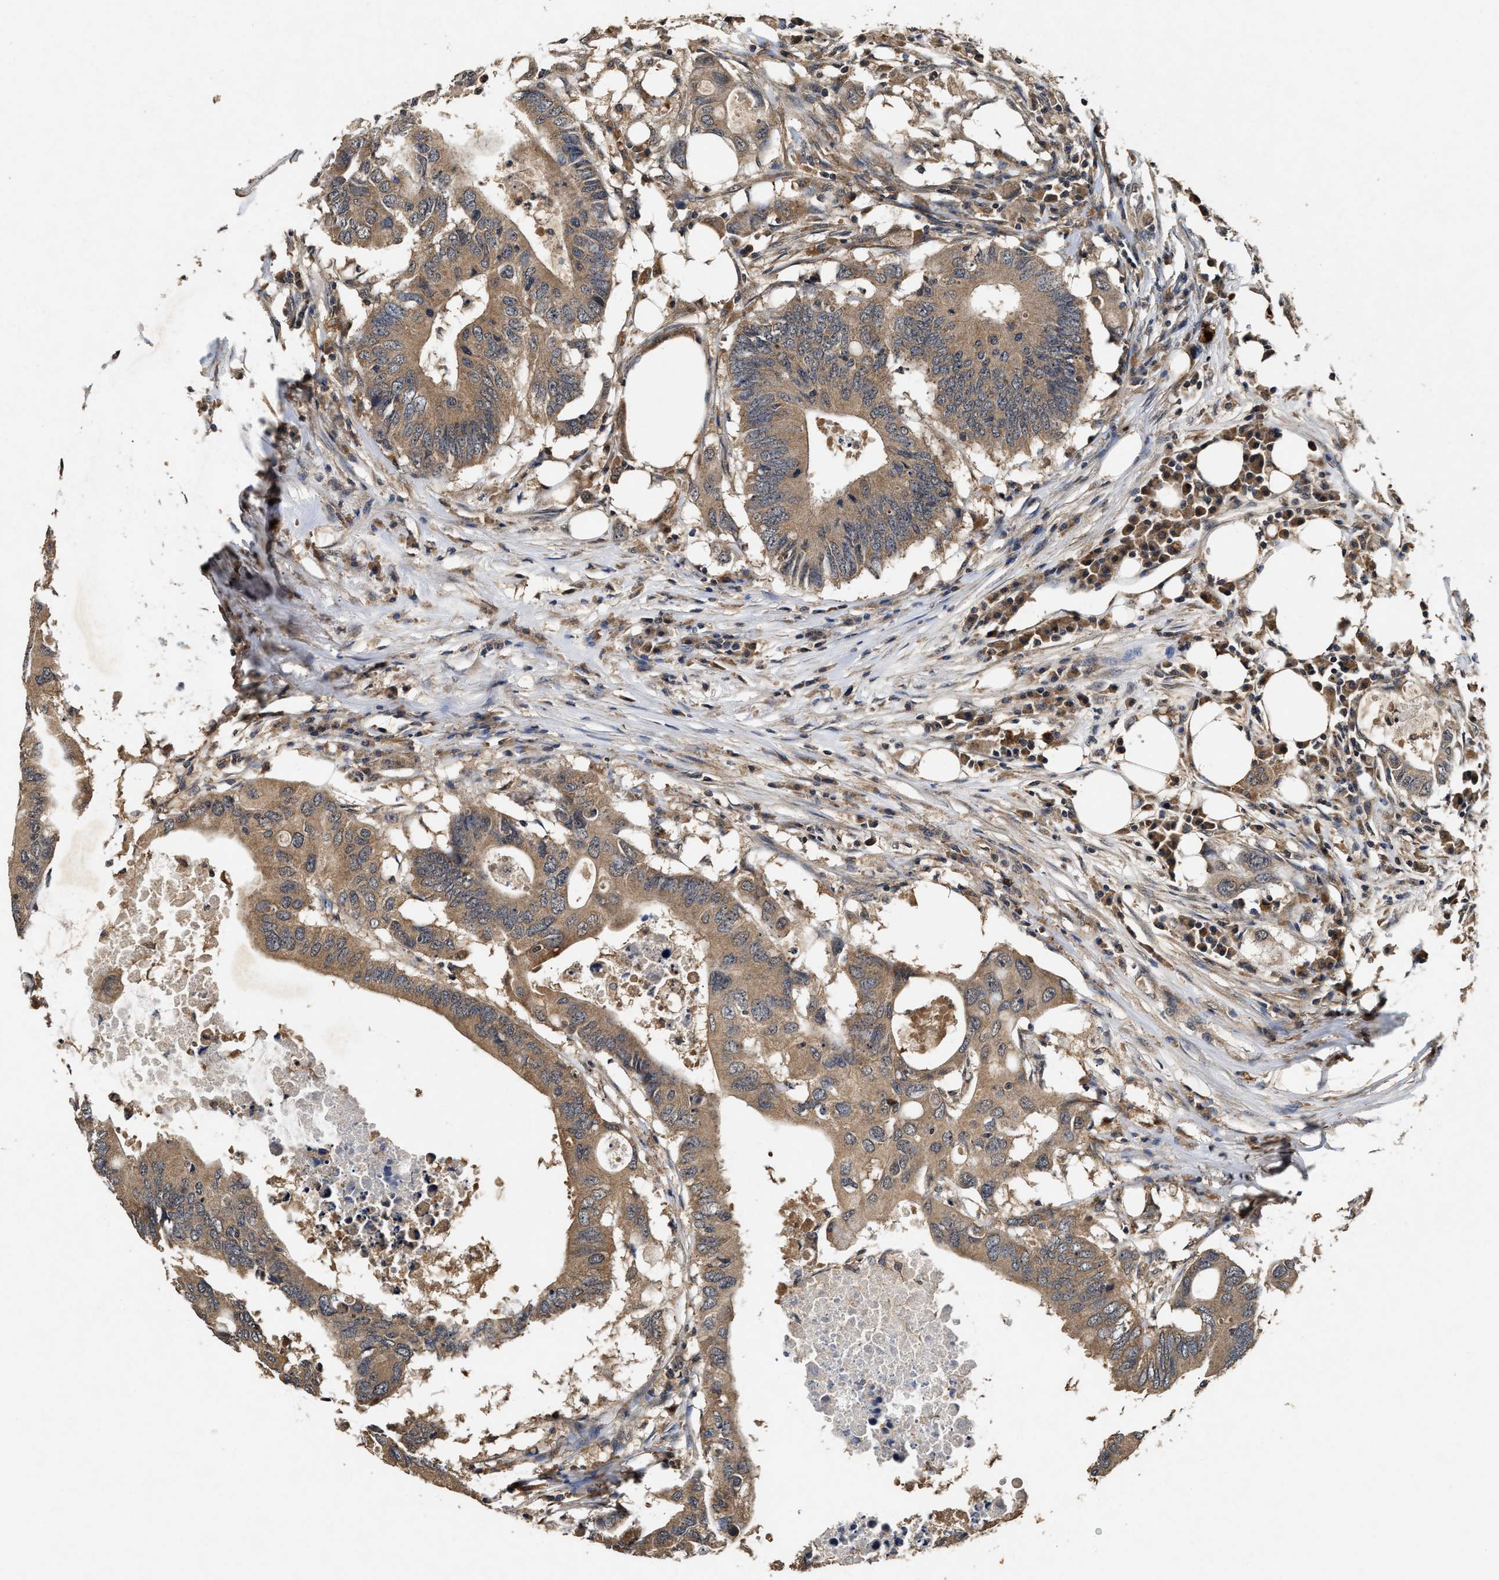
{"staining": {"intensity": "moderate", "quantity": ">75%", "location": "cytoplasmic/membranous"}, "tissue": "colorectal cancer", "cell_type": "Tumor cells", "image_type": "cancer", "snomed": [{"axis": "morphology", "description": "Adenocarcinoma, NOS"}, {"axis": "topography", "description": "Colon"}], "caption": "Human adenocarcinoma (colorectal) stained with a brown dye exhibits moderate cytoplasmic/membranous positive staining in about >75% of tumor cells.", "gene": "PDAP1", "patient": {"sex": "male", "age": 71}}